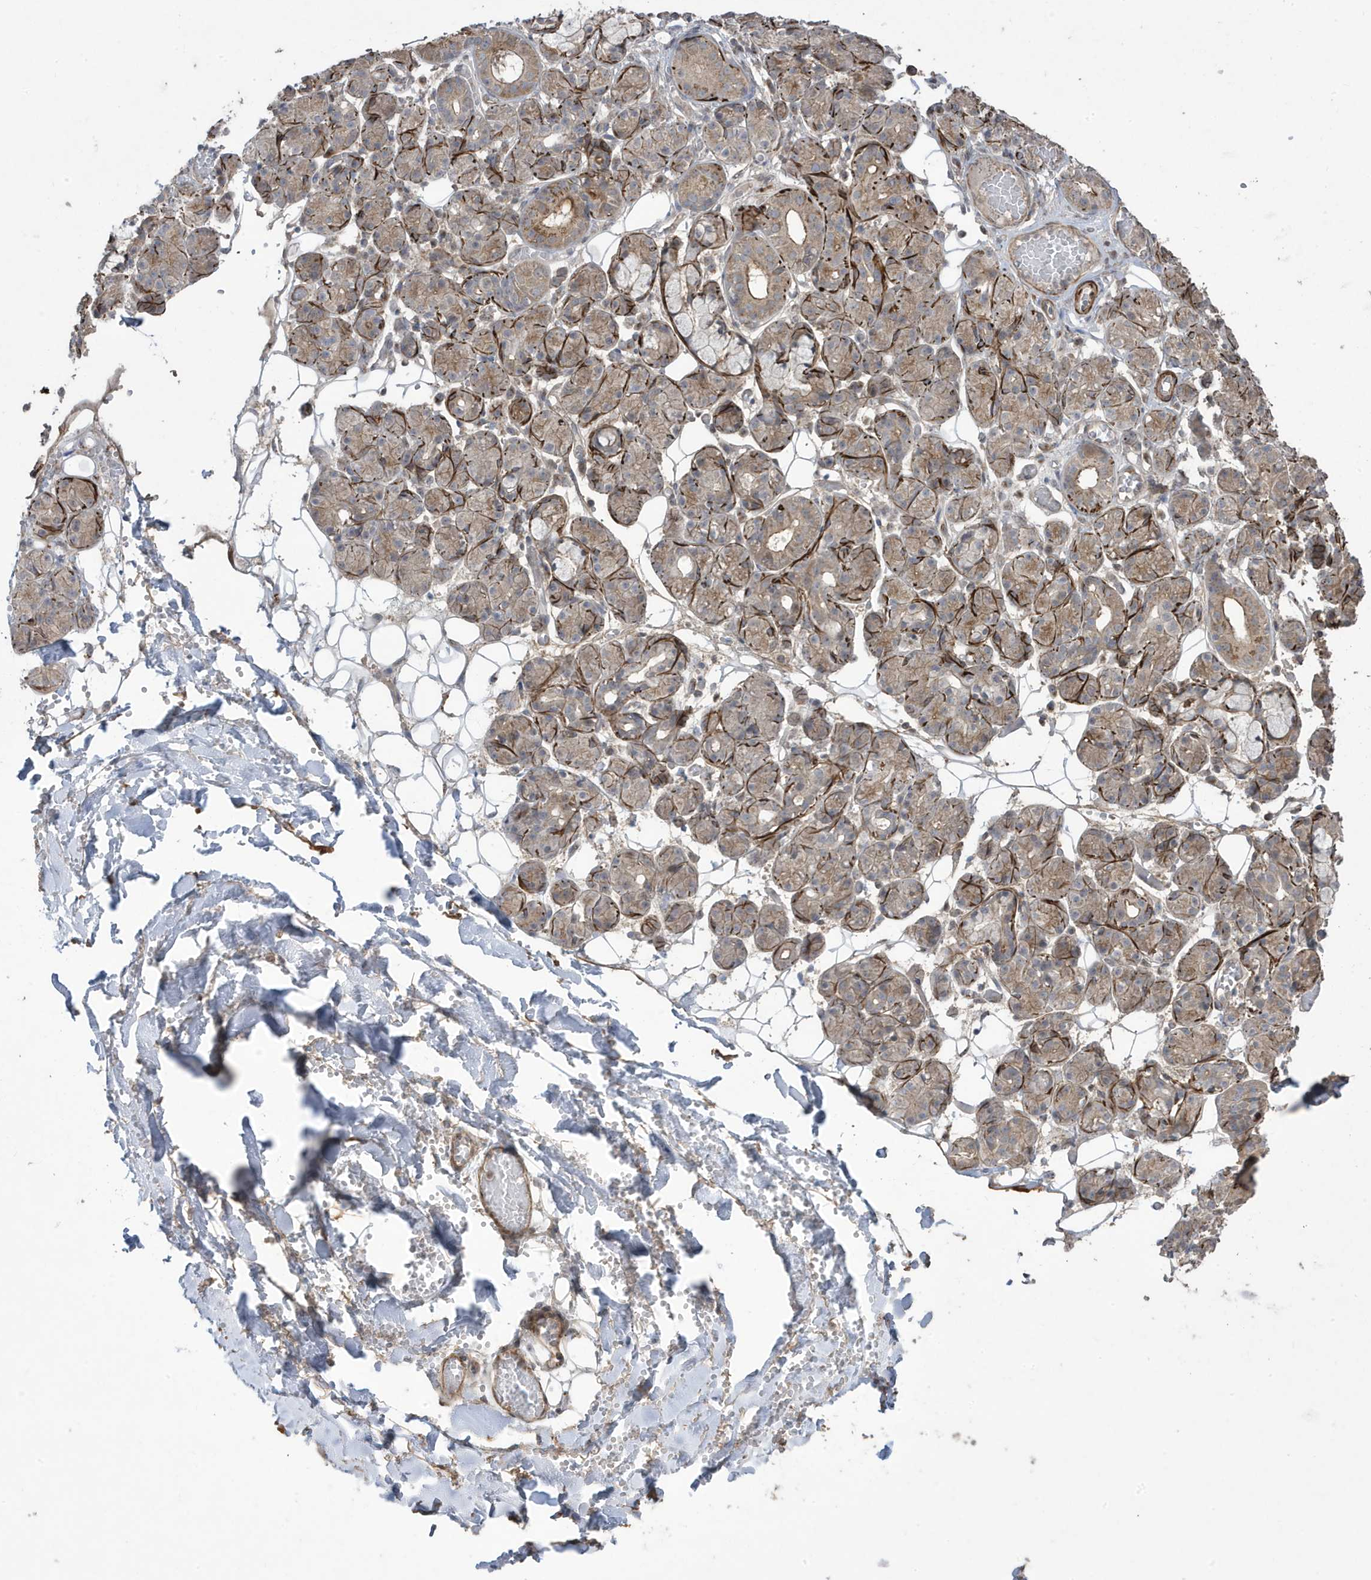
{"staining": {"intensity": "moderate", "quantity": "<25%", "location": "cytoplasmic/membranous"}, "tissue": "salivary gland", "cell_type": "Glandular cells", "image_type": "normal", "snomed": [{"axis": "morphology", "description": "Normal tissue, NOS"}, {"axis": "topography", "description": "Salivary gland"}], "caption": "Normal salivary gland was stained to show a protein in brown. There is low levels of moderate cytoplasmic/membranous staining in about <25% of glandular cells.", "gene": "CETN3", "patient": {"sex": "male", "age": 63}}